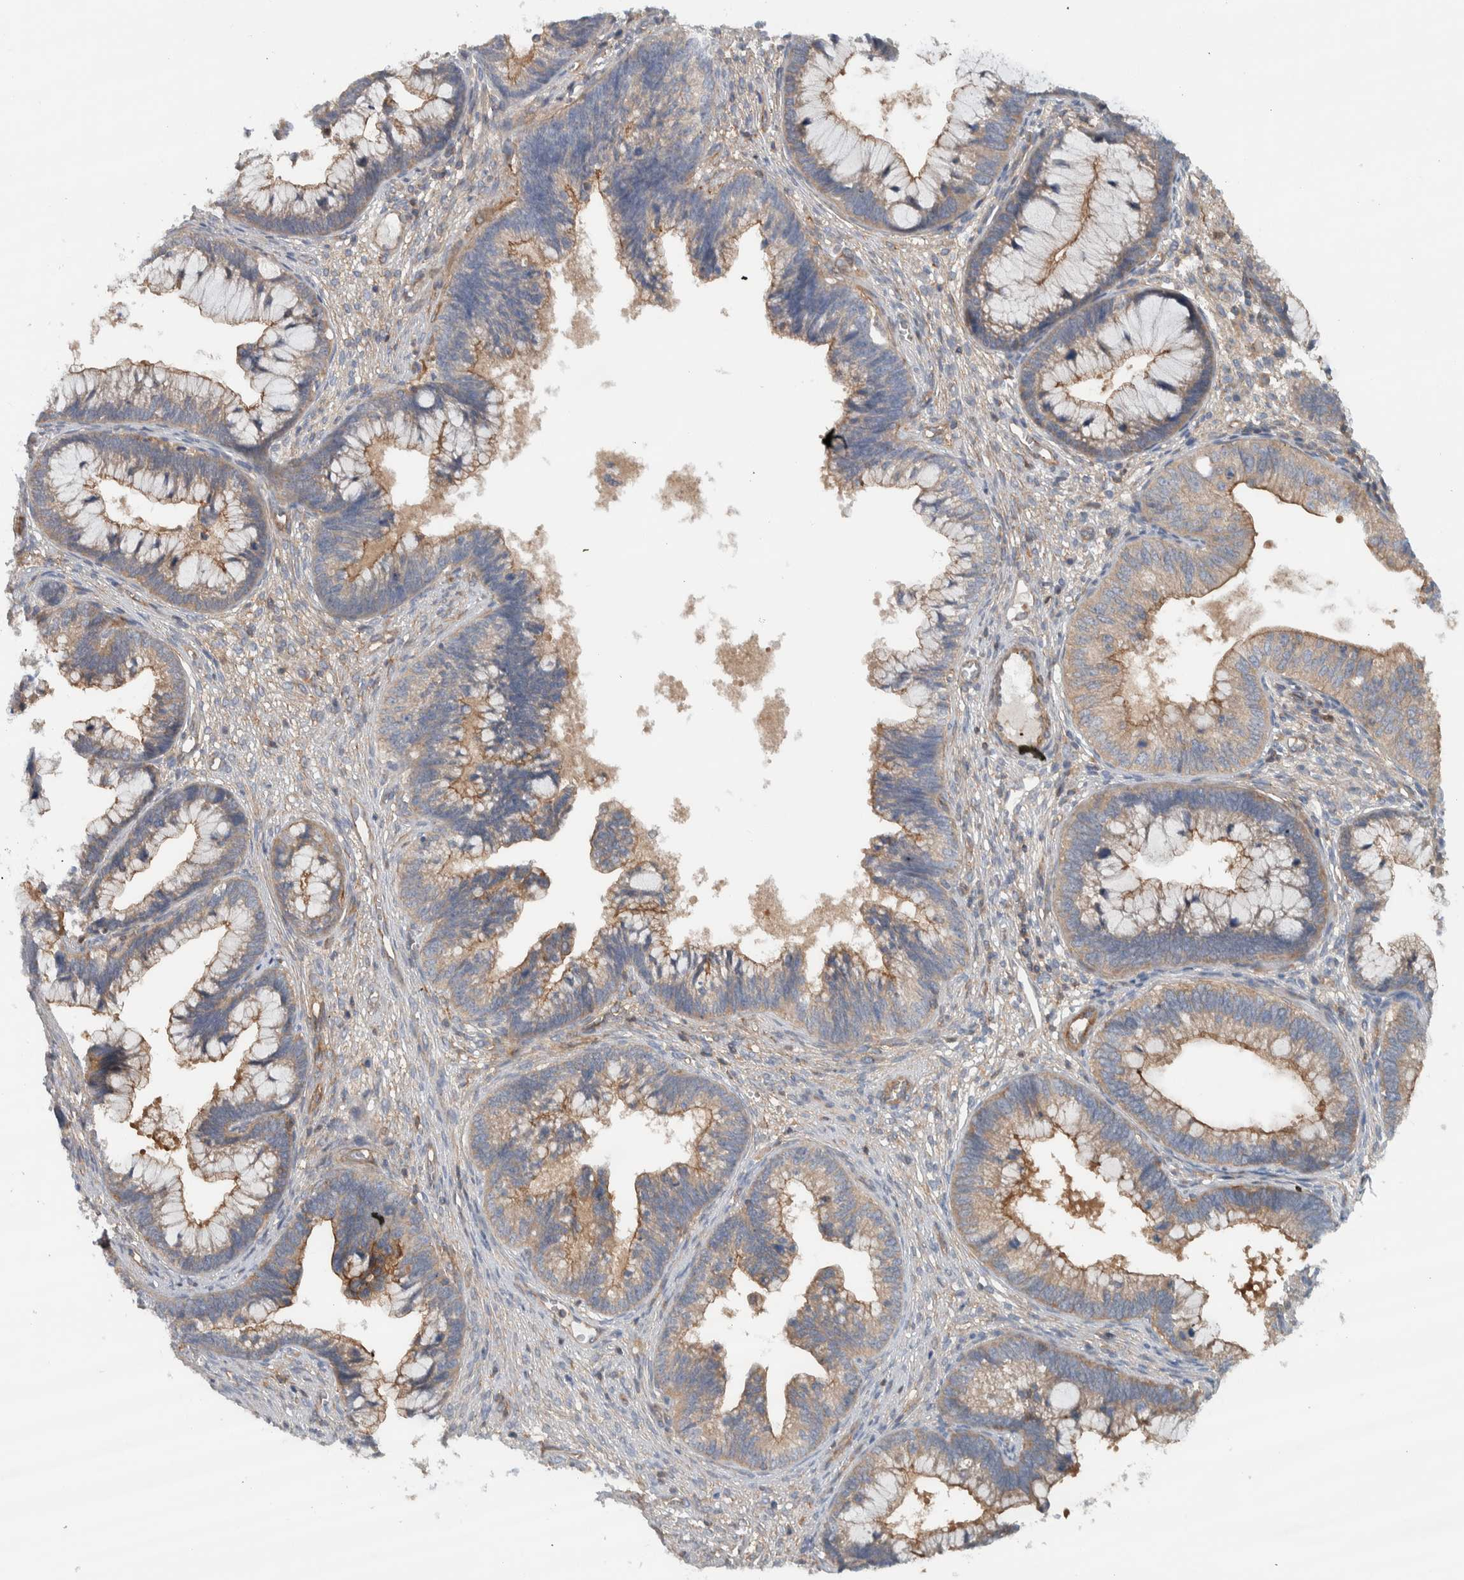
{"staining": {"intensity": "weak", "quantity": ">75%", "location": "cytoplasmic/membranous"}, "tissue": "cervical cancer", "cell_type": "Tumor cells", "image_type": "cancer", "snomed": [{"axis": "morphology", "description": "Adenocarcinoma, NOS"}, {"axis": "topography", "description": "Cervix"}], "caption": "Protein staining reveals weak cytoplasmic/membranous positivity in approximately >75% of tumor cells in cervical cancer.", "gene": "MPRIP", "patient": {"sex": "female", "age": 44}}